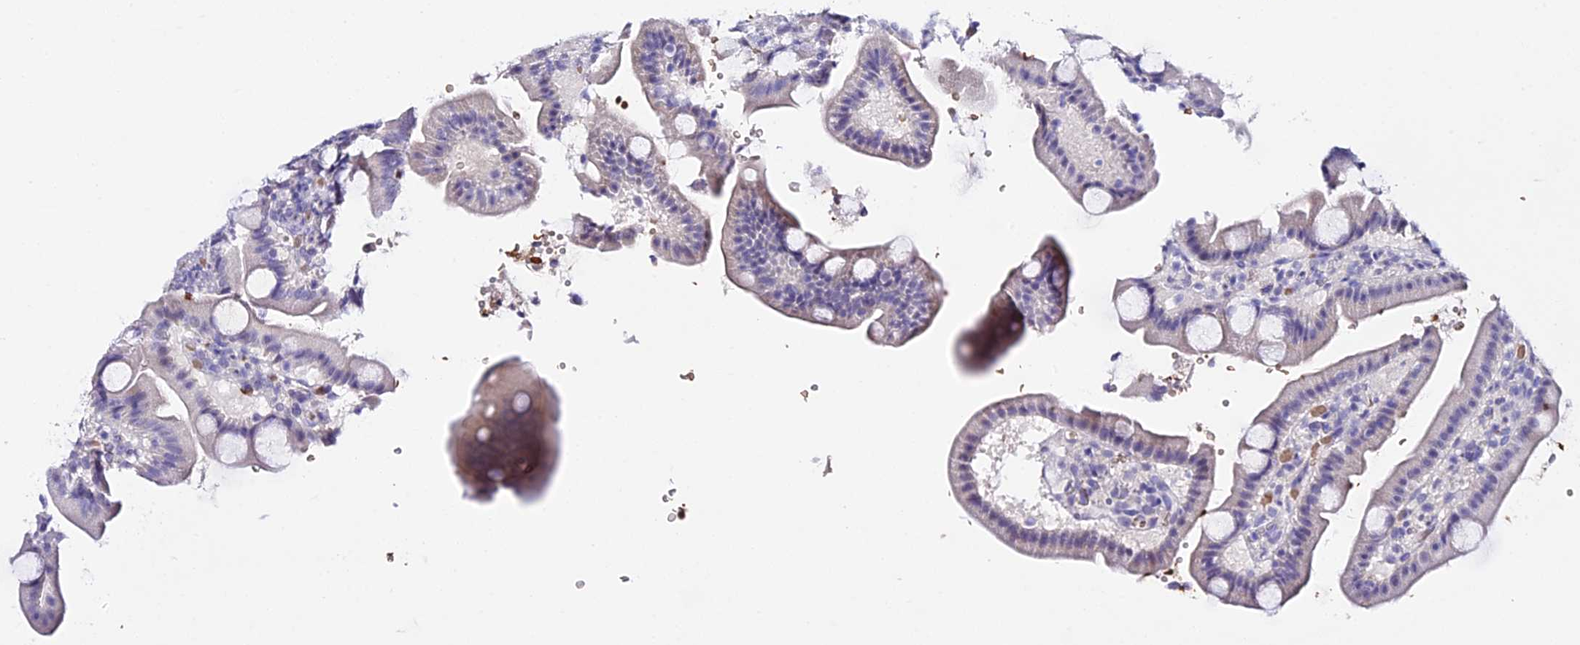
{"staining": {"intensity": "negative", "quantity": "none", "location": "none"}, "tissue": "duodenum", "cell_type": "Glandular cells", "image_type": "normal", "snomed": [{"axis": "morphology", "description": "Normal tissue, NOS"}, {"axis": "topography", "description": "Duodenum"}], "caption": "Photomicrograph shows no protein positivity in glandular cells of benign duodenum. The staining was performed using DAB to visualize the protein expression in brown, while the nuclei were stained in blue with hematoxylin (Magnification: 20x).", "gene": "CFAP45", "patient": {"sex": "male", "age": 55}}